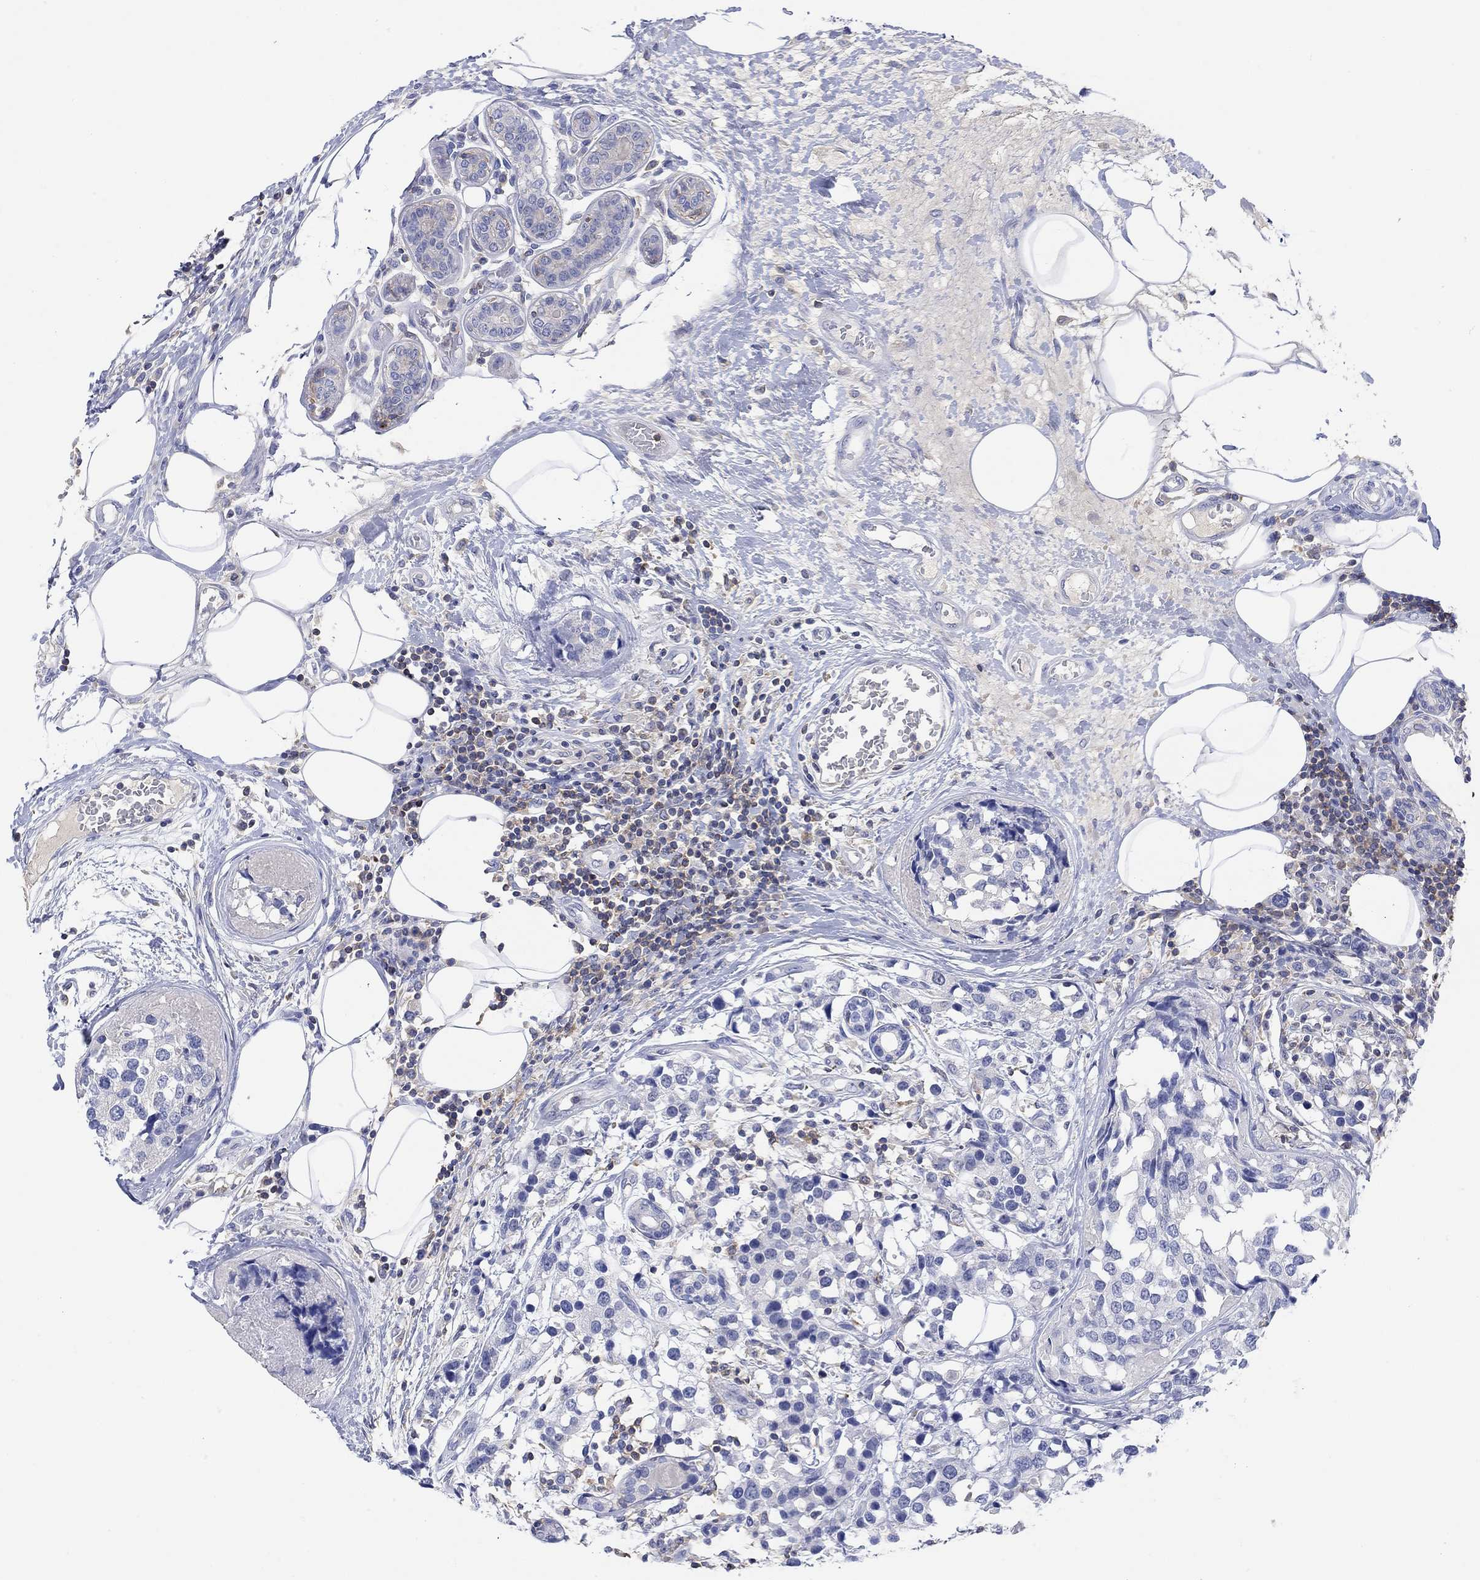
{"staining": {"intensity": "negative", "quantity": "none", "location": "none"}, "tissue": "breast cancer", "cell_type": "Tumor cells", "image_type": "cancer", "snomed": [{"axis": "morphology", "description": "Lobular carcinoma"}, {"axis": "topography", "description": "Breast"}], "caption": "Breast cancer stained for a protein using immunohistochemistry demonstrates no positivity tumor cells.", "gene": "GCM1", "patient": {"sex": "female", "age": 59}}